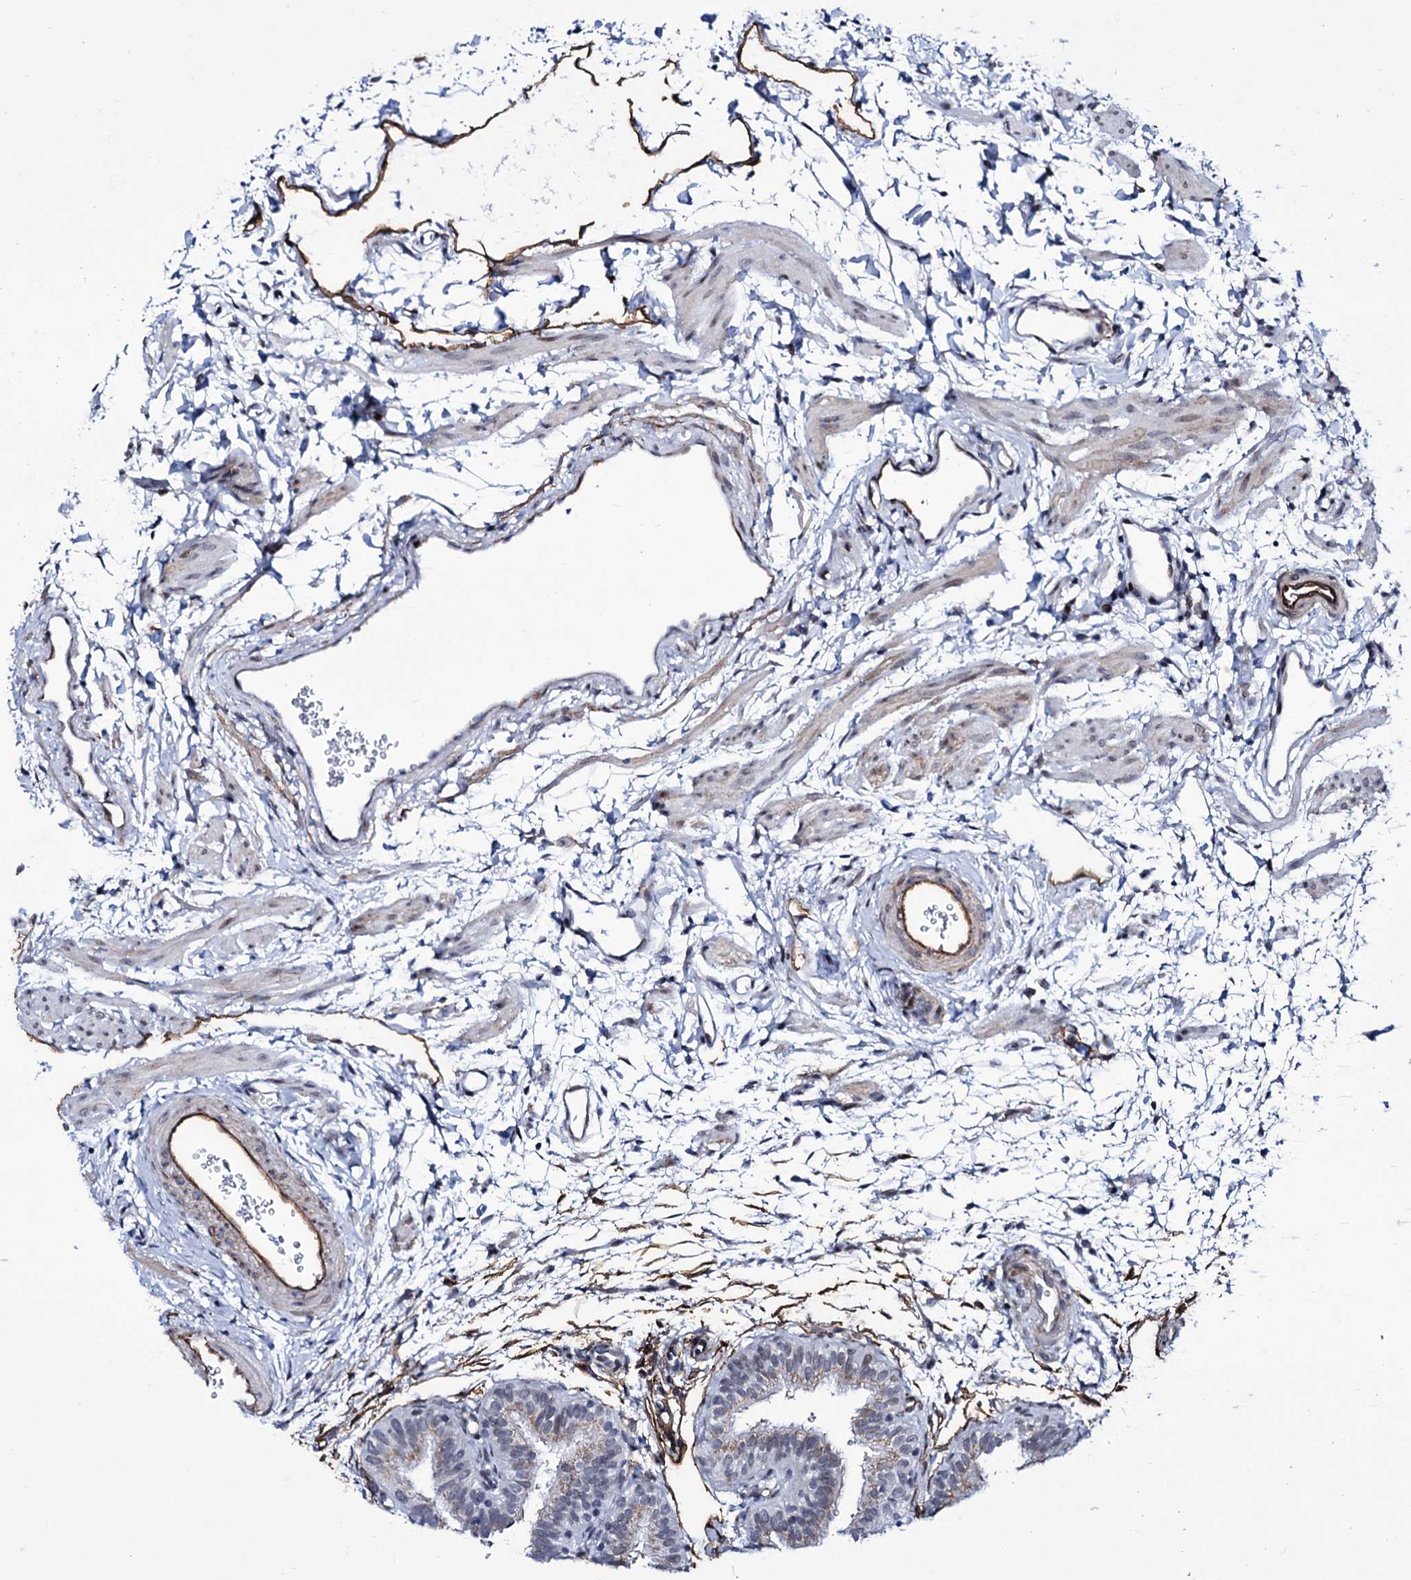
{"staining": {"intensity": "negative", "quantity": "none", "location": "none"}, "tissue": "fallopian tube", "cell_type": "Glandular cells", "image_type": "normal", "snomed": [{"axis": "morphology", "description": "Normal tissue, NOS"}, {"axis": "topography", "description": "Fallopian tube"}], "caption": "High power microscopy photomicrograph of an IHC histopathology image of normal fallopian tube, revealing no significant positivity in glandular cells.", "gene": "ZC3H12C", "patient": {"sex": "female", "age": 35}}